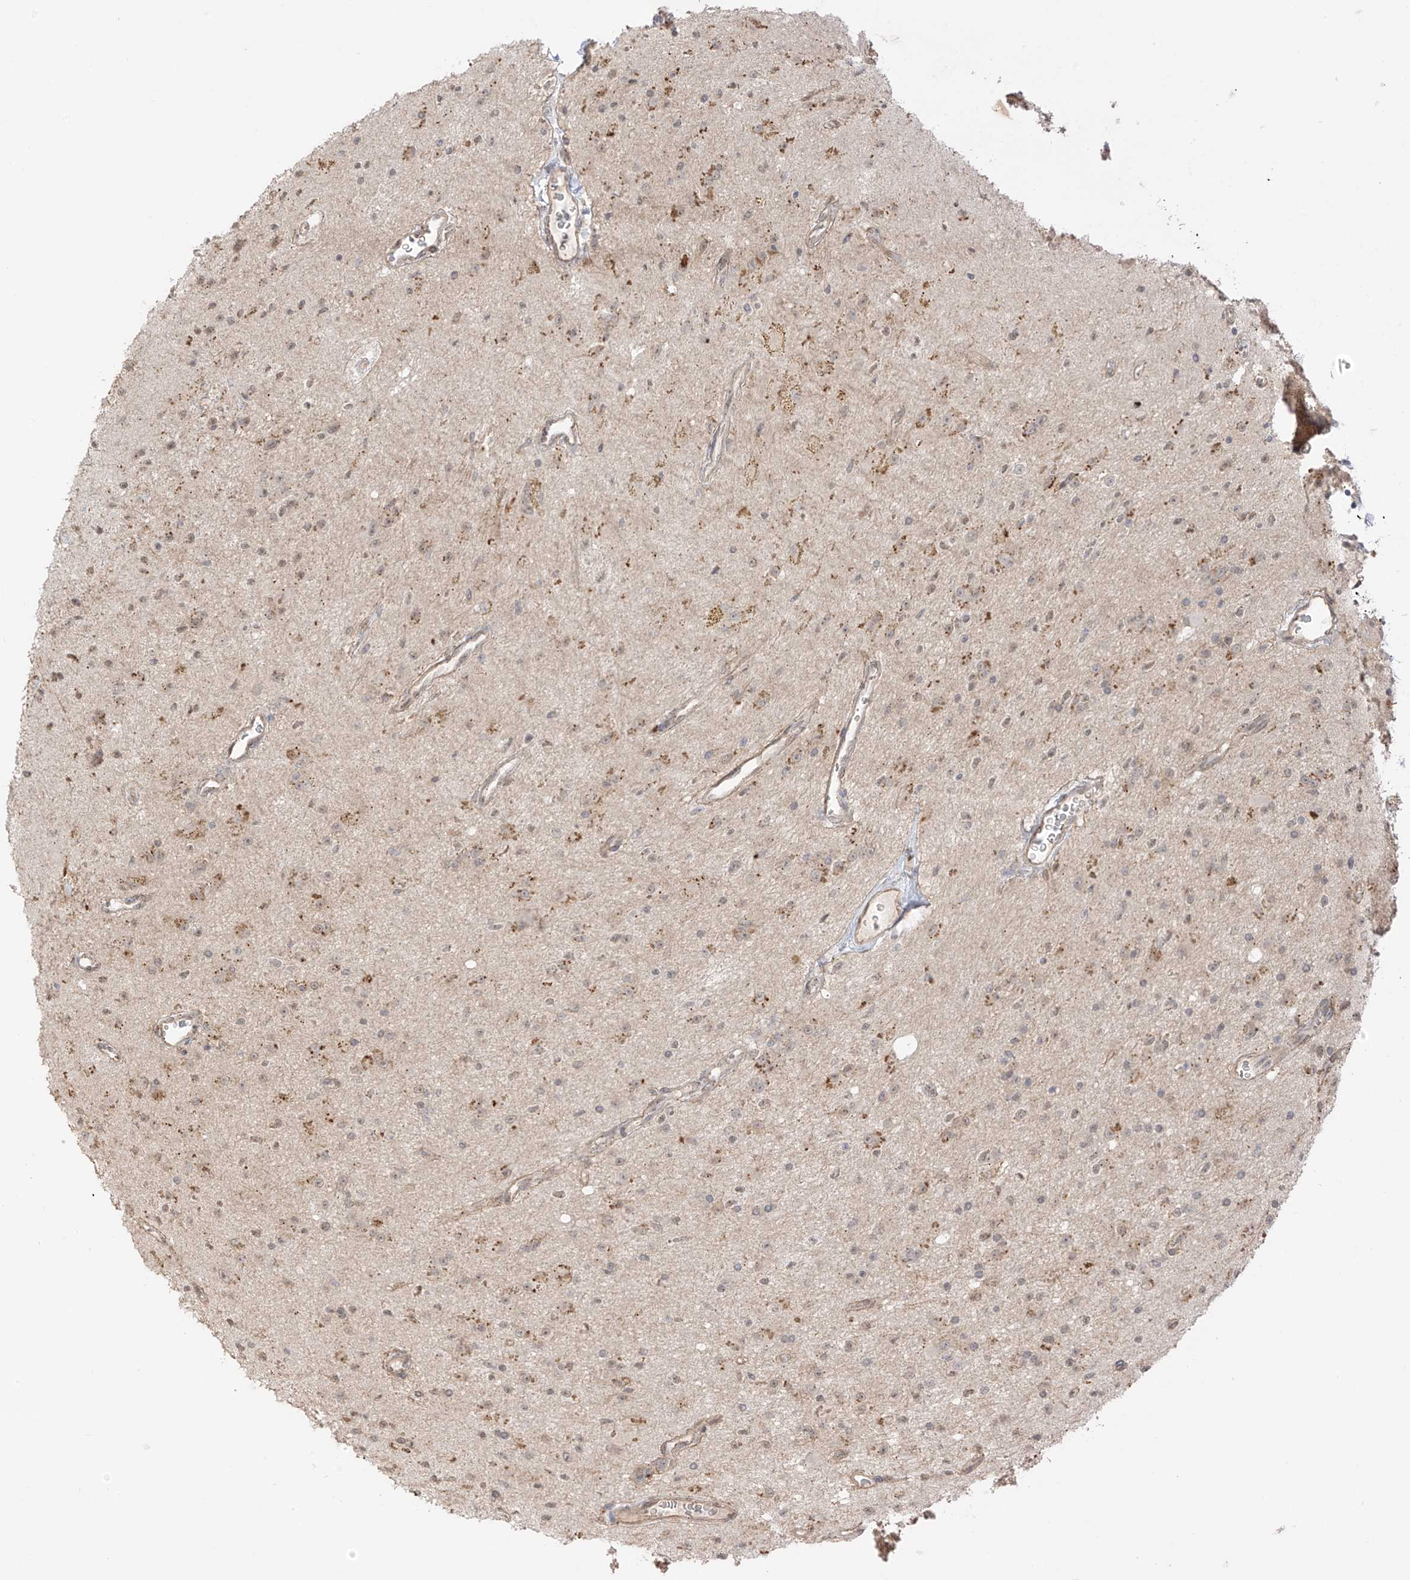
{"staining": {"intensity": "moderate", "quantity": "<25%", "location": "cytoplasmic/membranous"}, "tissue": "glioma", "cell_type": "Tumor cells", "image_type": "cancer", "snomed": [{"axis": "morphology", "description": "Glioma, malignant, High grade"}, {"axis": "topography", "description": "Brain"}], "caption": "Protein positivity by immunohistochemistry demonstrates moderate cytoplasmic/membranous expression in approximately <25% of tumor cells in glioma.", "gene": "N4BP3", "patient": {"sex": "male", "age": 34}}